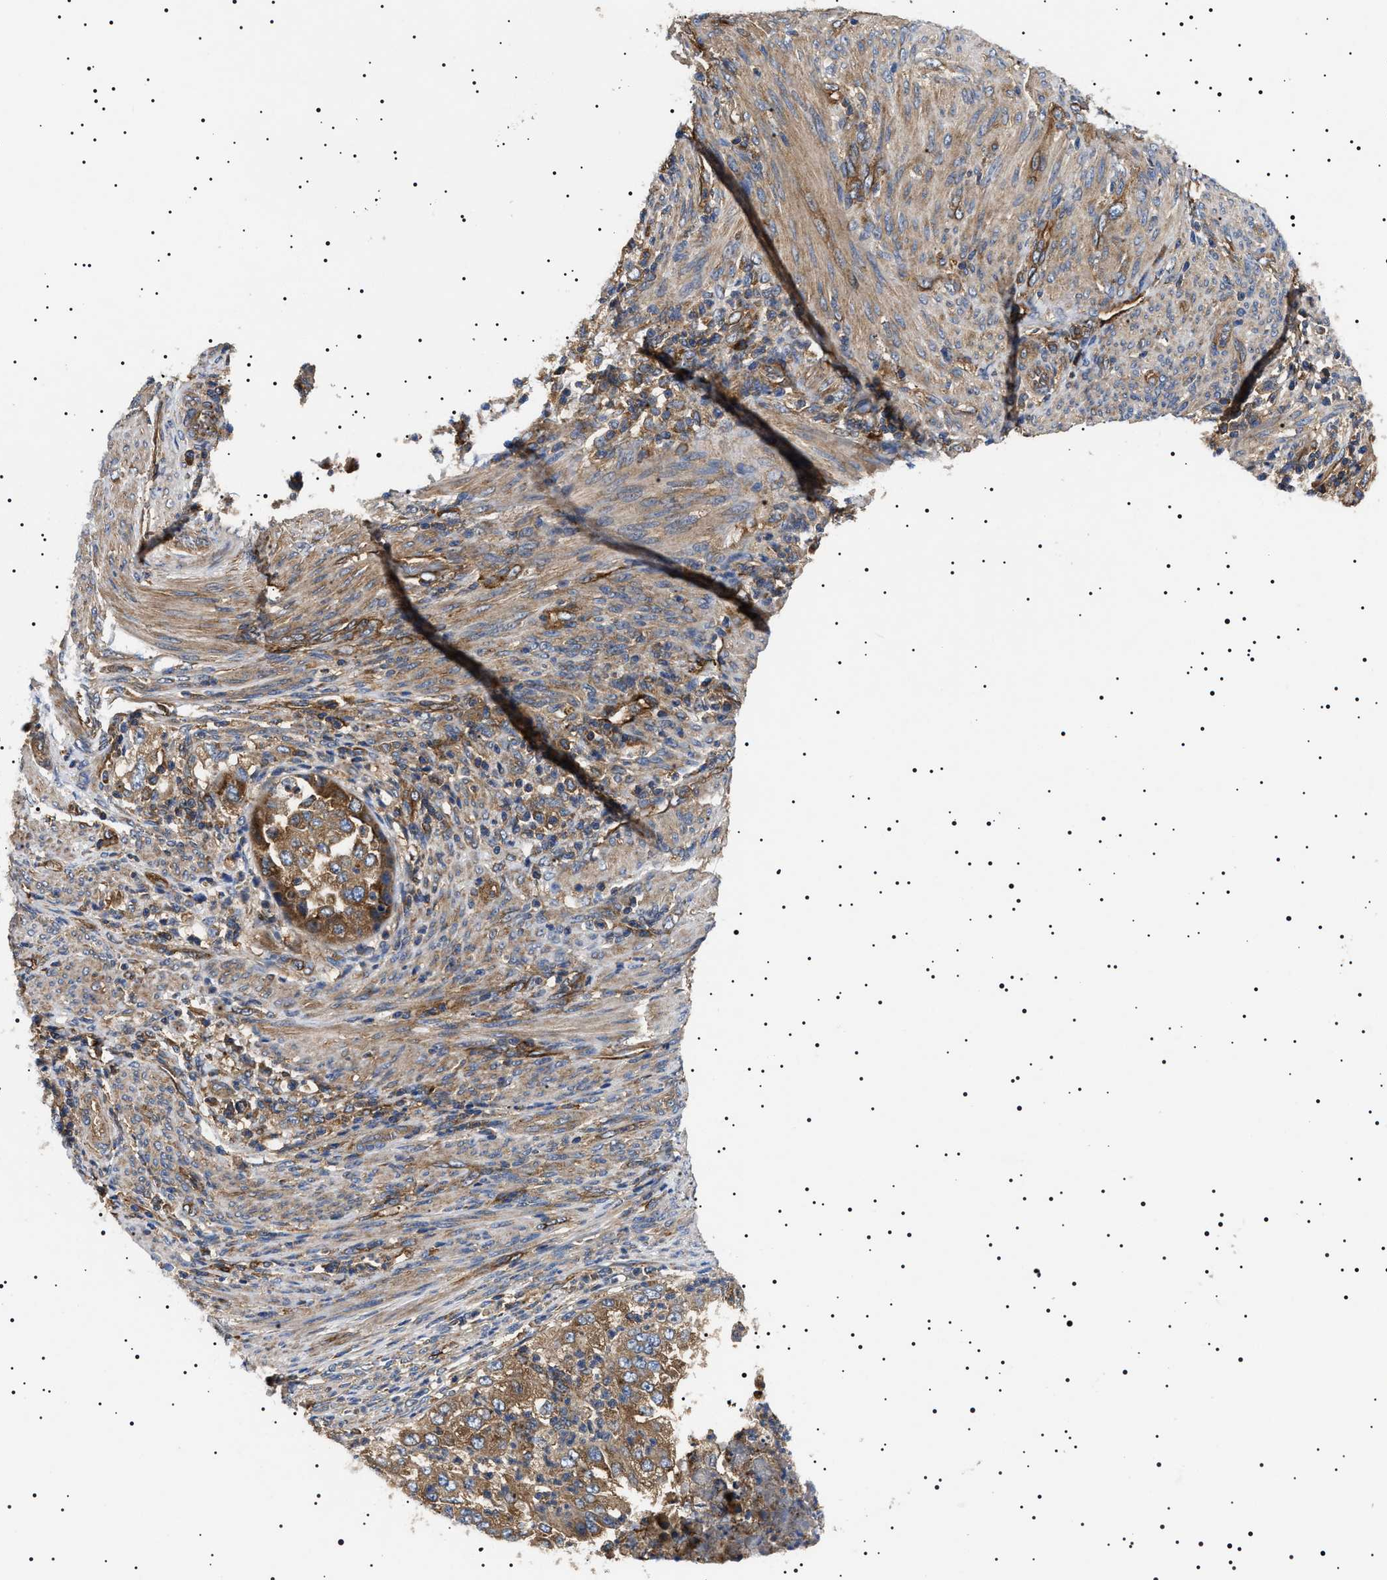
{"staining": {"intensity": "moderate", "quantity": ">75%", "location": "cytoplasmic/membranous"}, "tissue": "endometrial cancer", "cell_type": "Tumor cells", "image_type": "cancer", "snomed": [{"axis": "morphology", "description": "Adenocarcinoma, NOS"}, {"axis": "topography", "description": "Endometrium"}], "caption": "Immunohistochemical staining of human endometrial cancer shows medium levels of moderate cytoplasmic/membranous protein staining in approximately >75% of tumor cells. The staining was performed using DAB (3,3'-diaminobenzidine), with brown indicating positive protein expression. Nuclei are stained blue with hematoxylin.", "gene": "TPP2", "patient": {"sex": "female", "age": 85}}